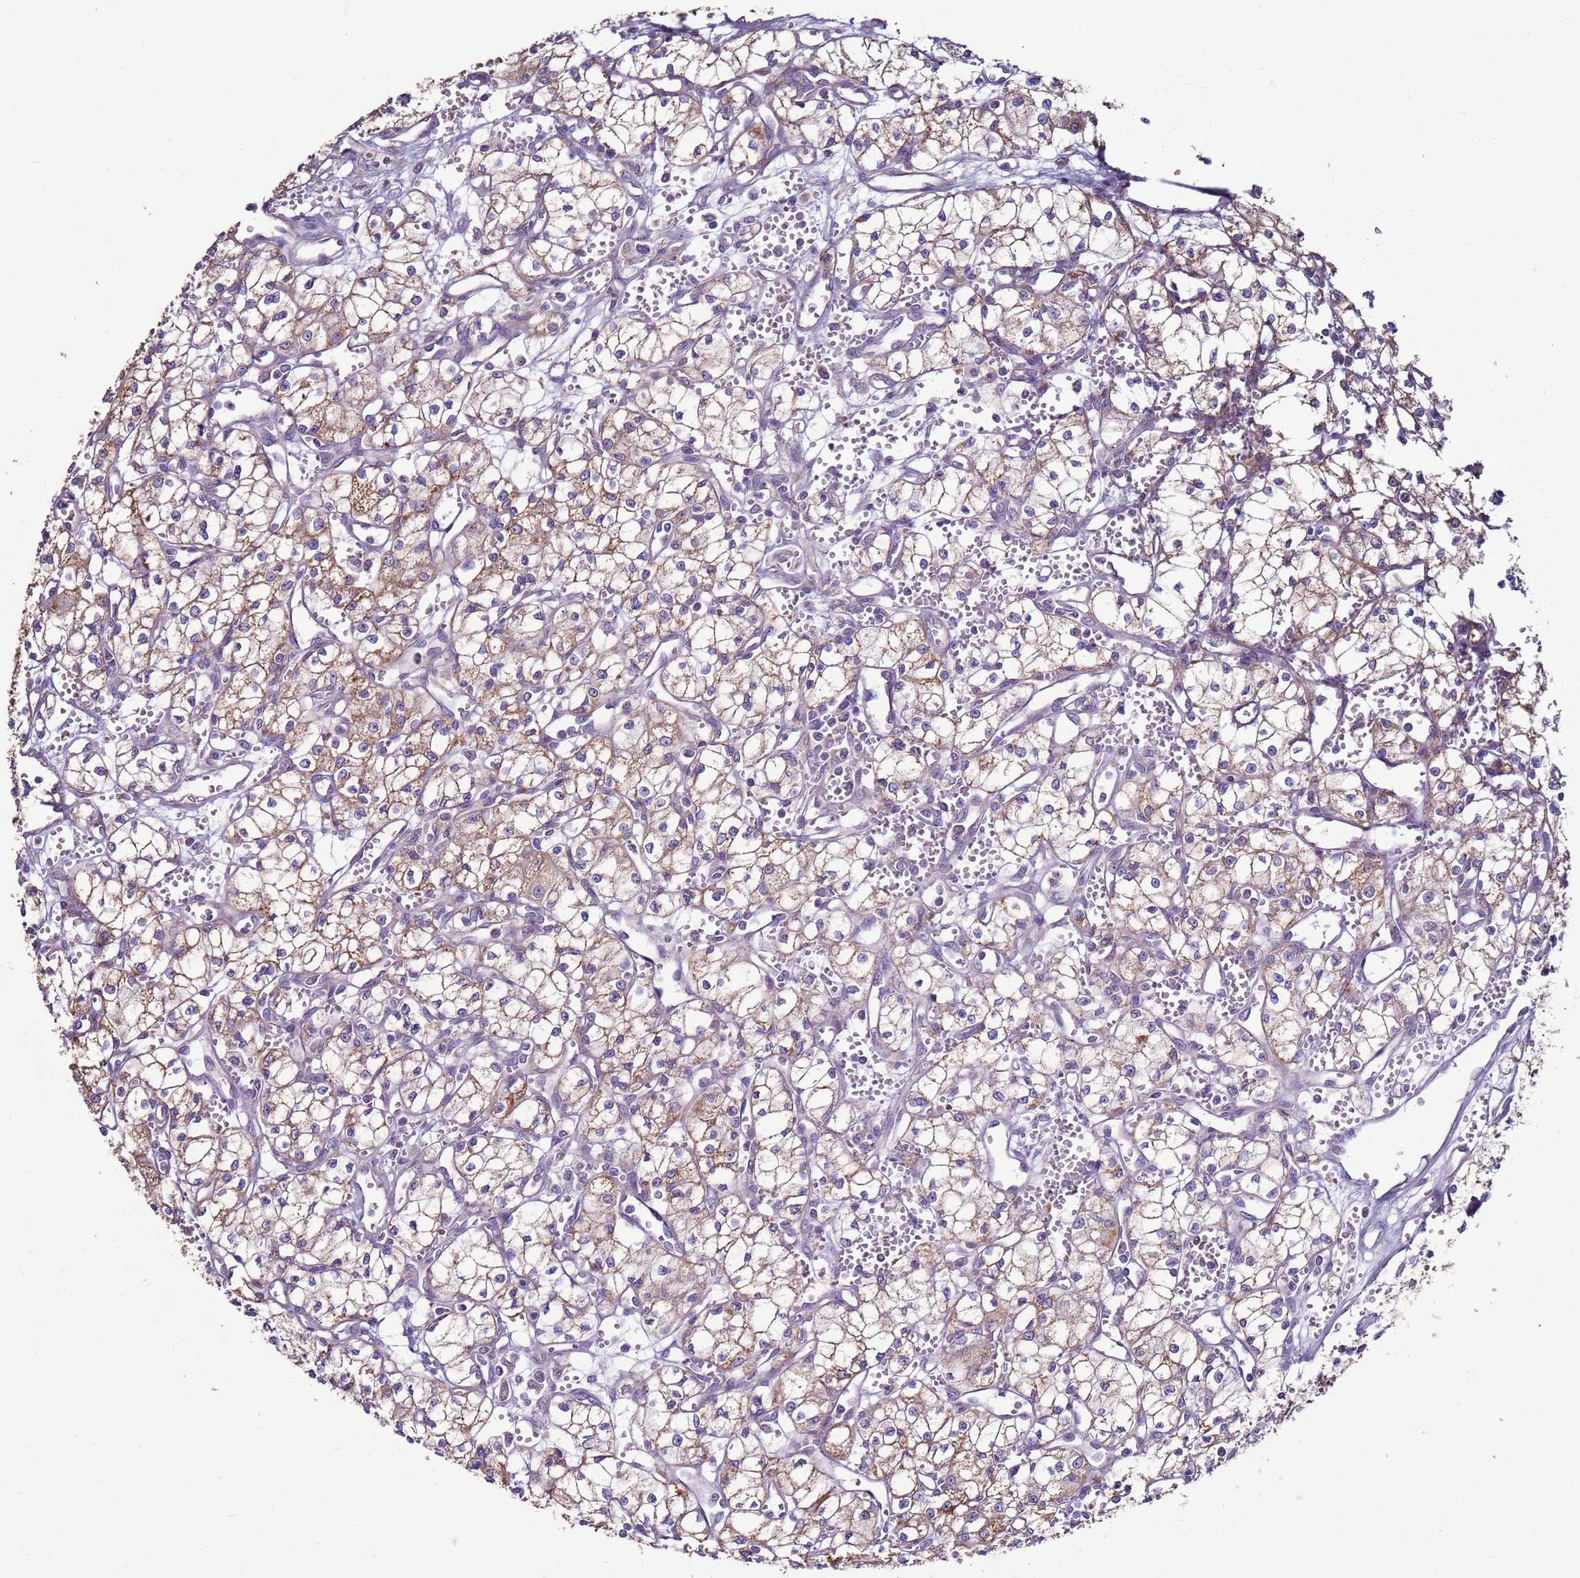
{"staining": {"intensity": "weak", "quantity": "25%-75%", "location": "cytoplasmic/membranous"}, "tissue": "renal cancer", "cell_type": "Tumor cells", "image_type": "cancer", "snomed": [{"axis": "morphology", "description": "Adenocarcinoma, NOS"}, {"axis": "topography", "description": "Kidney"}], "caption": "A photomicrograph of renal adenocarcinoma stained for a protein displays weak cytoplasmic/membranous brown staining in tumor cells.", "gene": "TRAPPC4", "patient": {"sex": "male", "age": 59}}